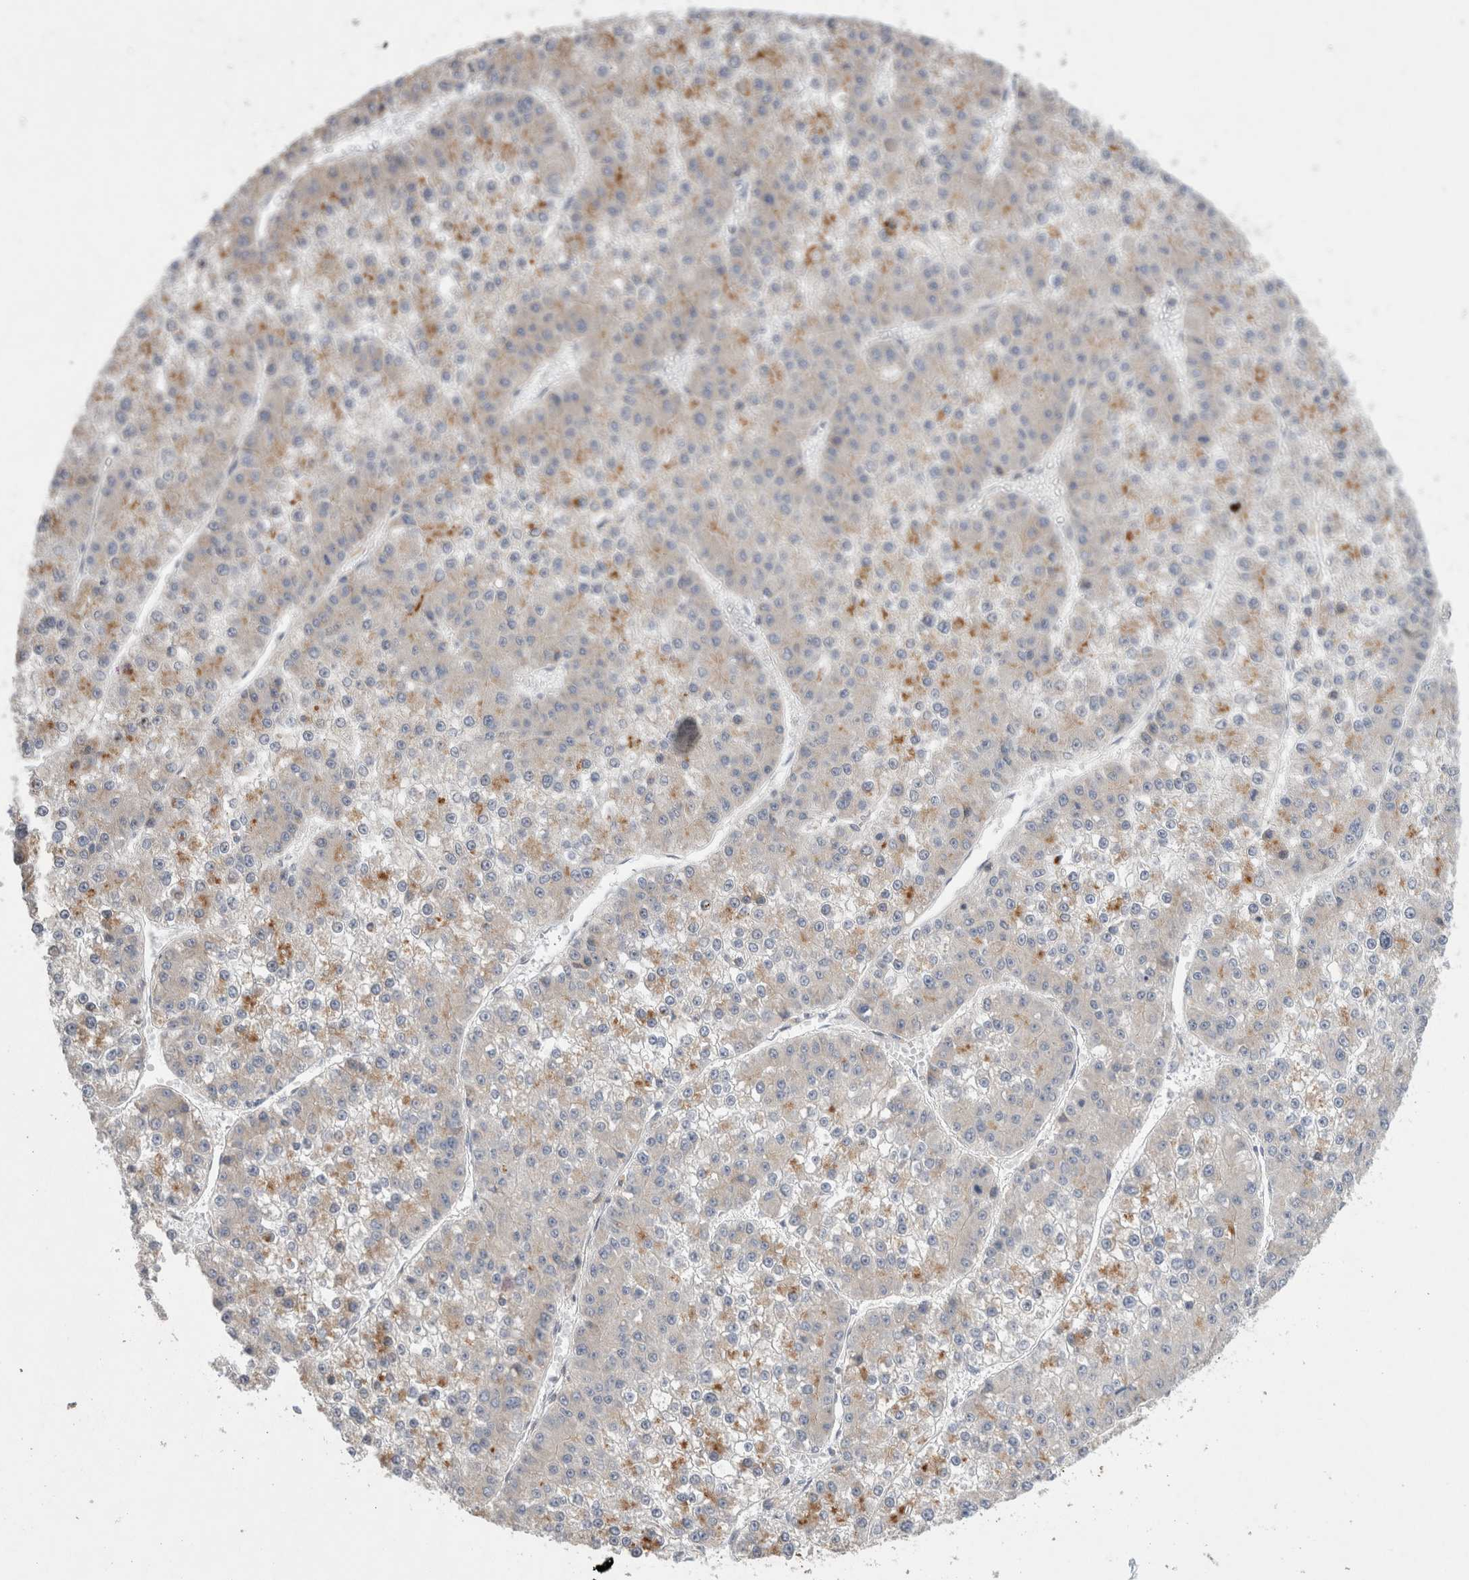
{"staining": {"intensity": "moderate", "quantity": "<25%", "location": "cytoplasmic/membranous"}, "tissue": "liver cancer", "cell_type": "Tumor cells", "image_type": "cancer", "snomed": [{"axis": "morphology", "description": "Carcinoma, Hepatocellular, NOS"}, {"axis": "topography", "description": "Liver"}], "caption": "Hepatocellular carcinoma (liver) stained with a protein marker reveals moderate staining in tumor cells.", "gene": "TRMT9B", "patient": {"sex": "female", "age": 73}}